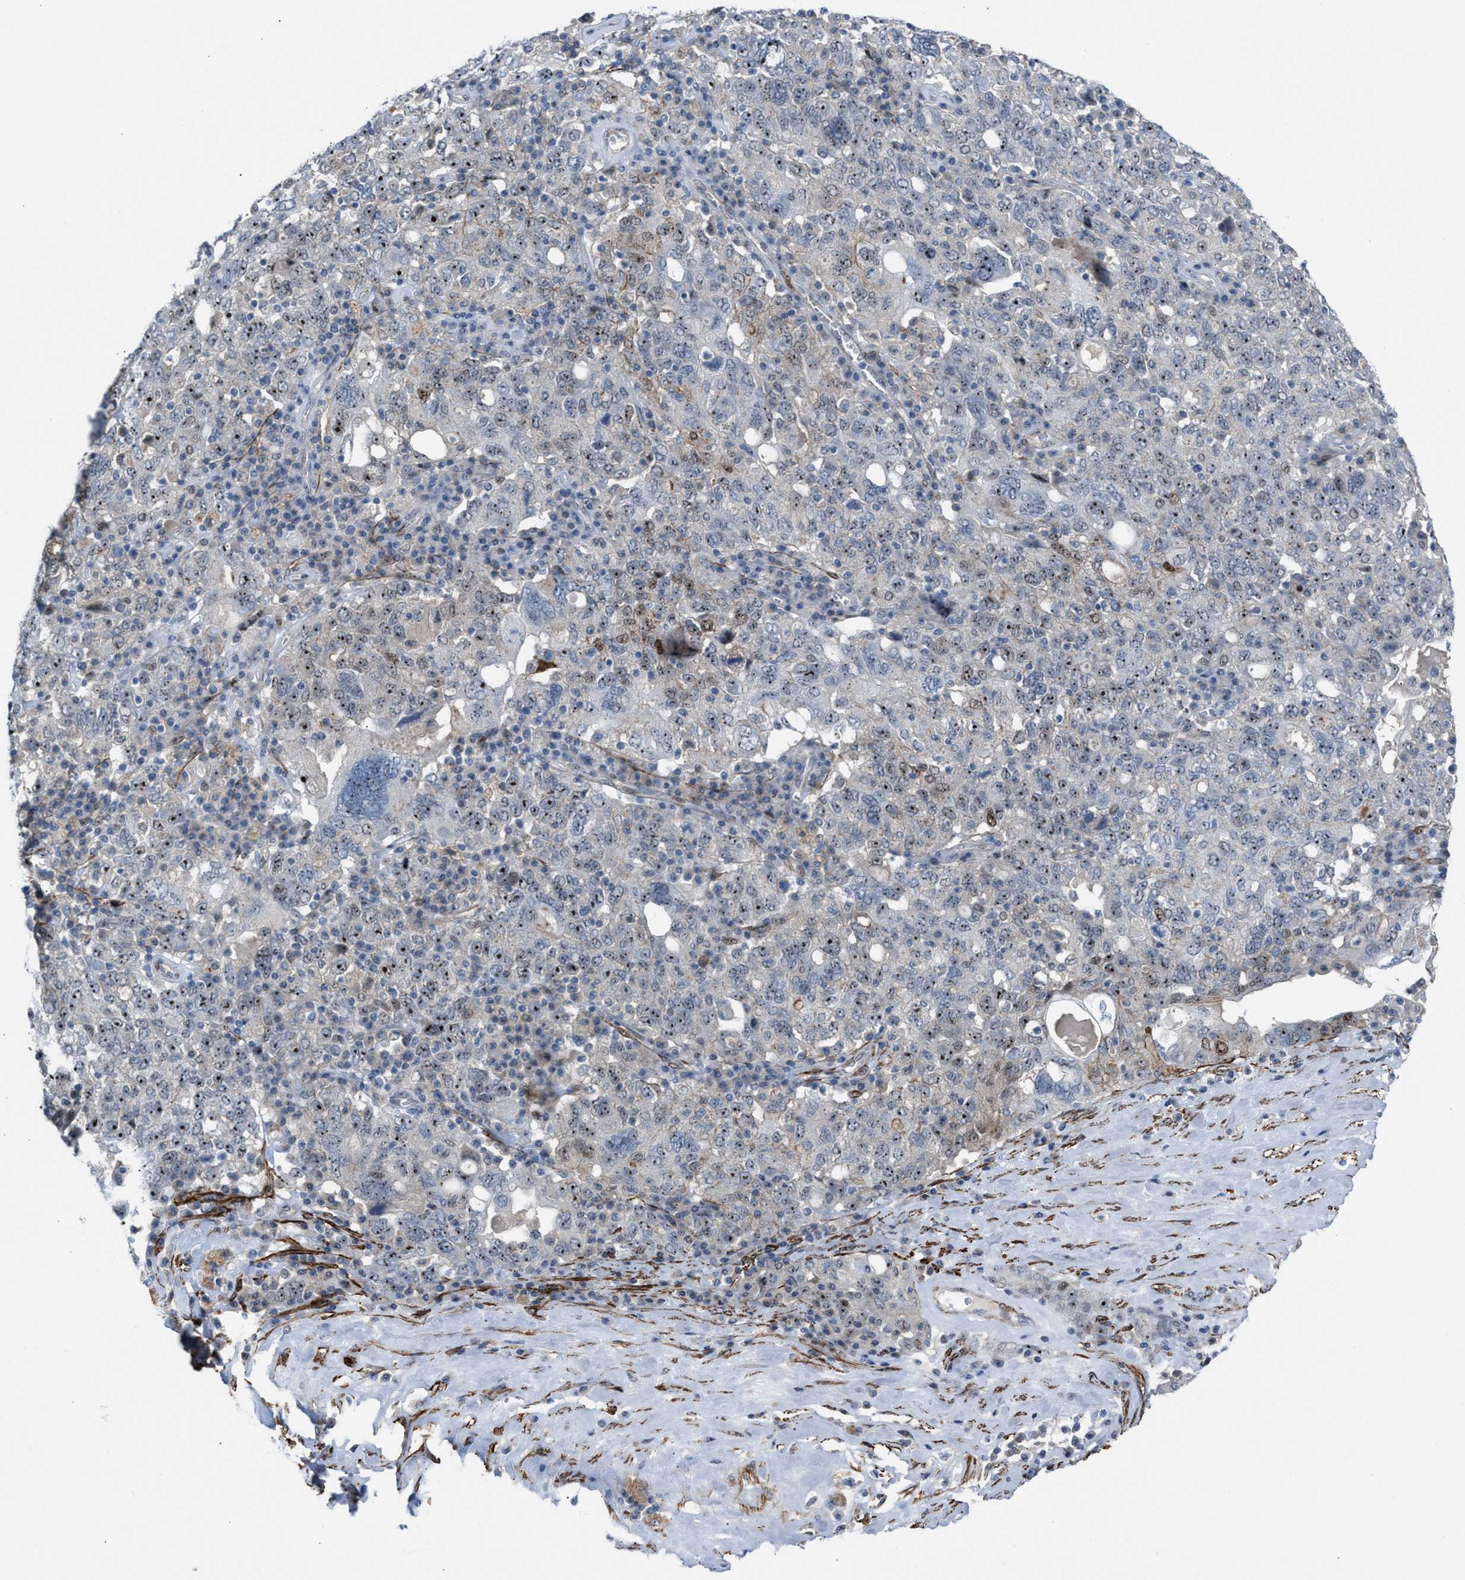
{"staining": {"intensity": "strong", "quantity": ">75%", "location": "nuclear"}, "tissue": "ovarian cancer", "cell_type": "Tumor cells", "image_type": "cancer", "snomed": [{"axis": "morphology", "description": "Carcinoma, endometroid"}, {"axis": "topography", "description": "Ovary"}], "caption": "There is high levels of strong nuclear expression in tumor cells of endometroid carcinoma (ovarian), as demonstrated by immunohistochemical staining (brown color).", "gene": "NQO2", "patient": {"sex": "female", "age": 62}}